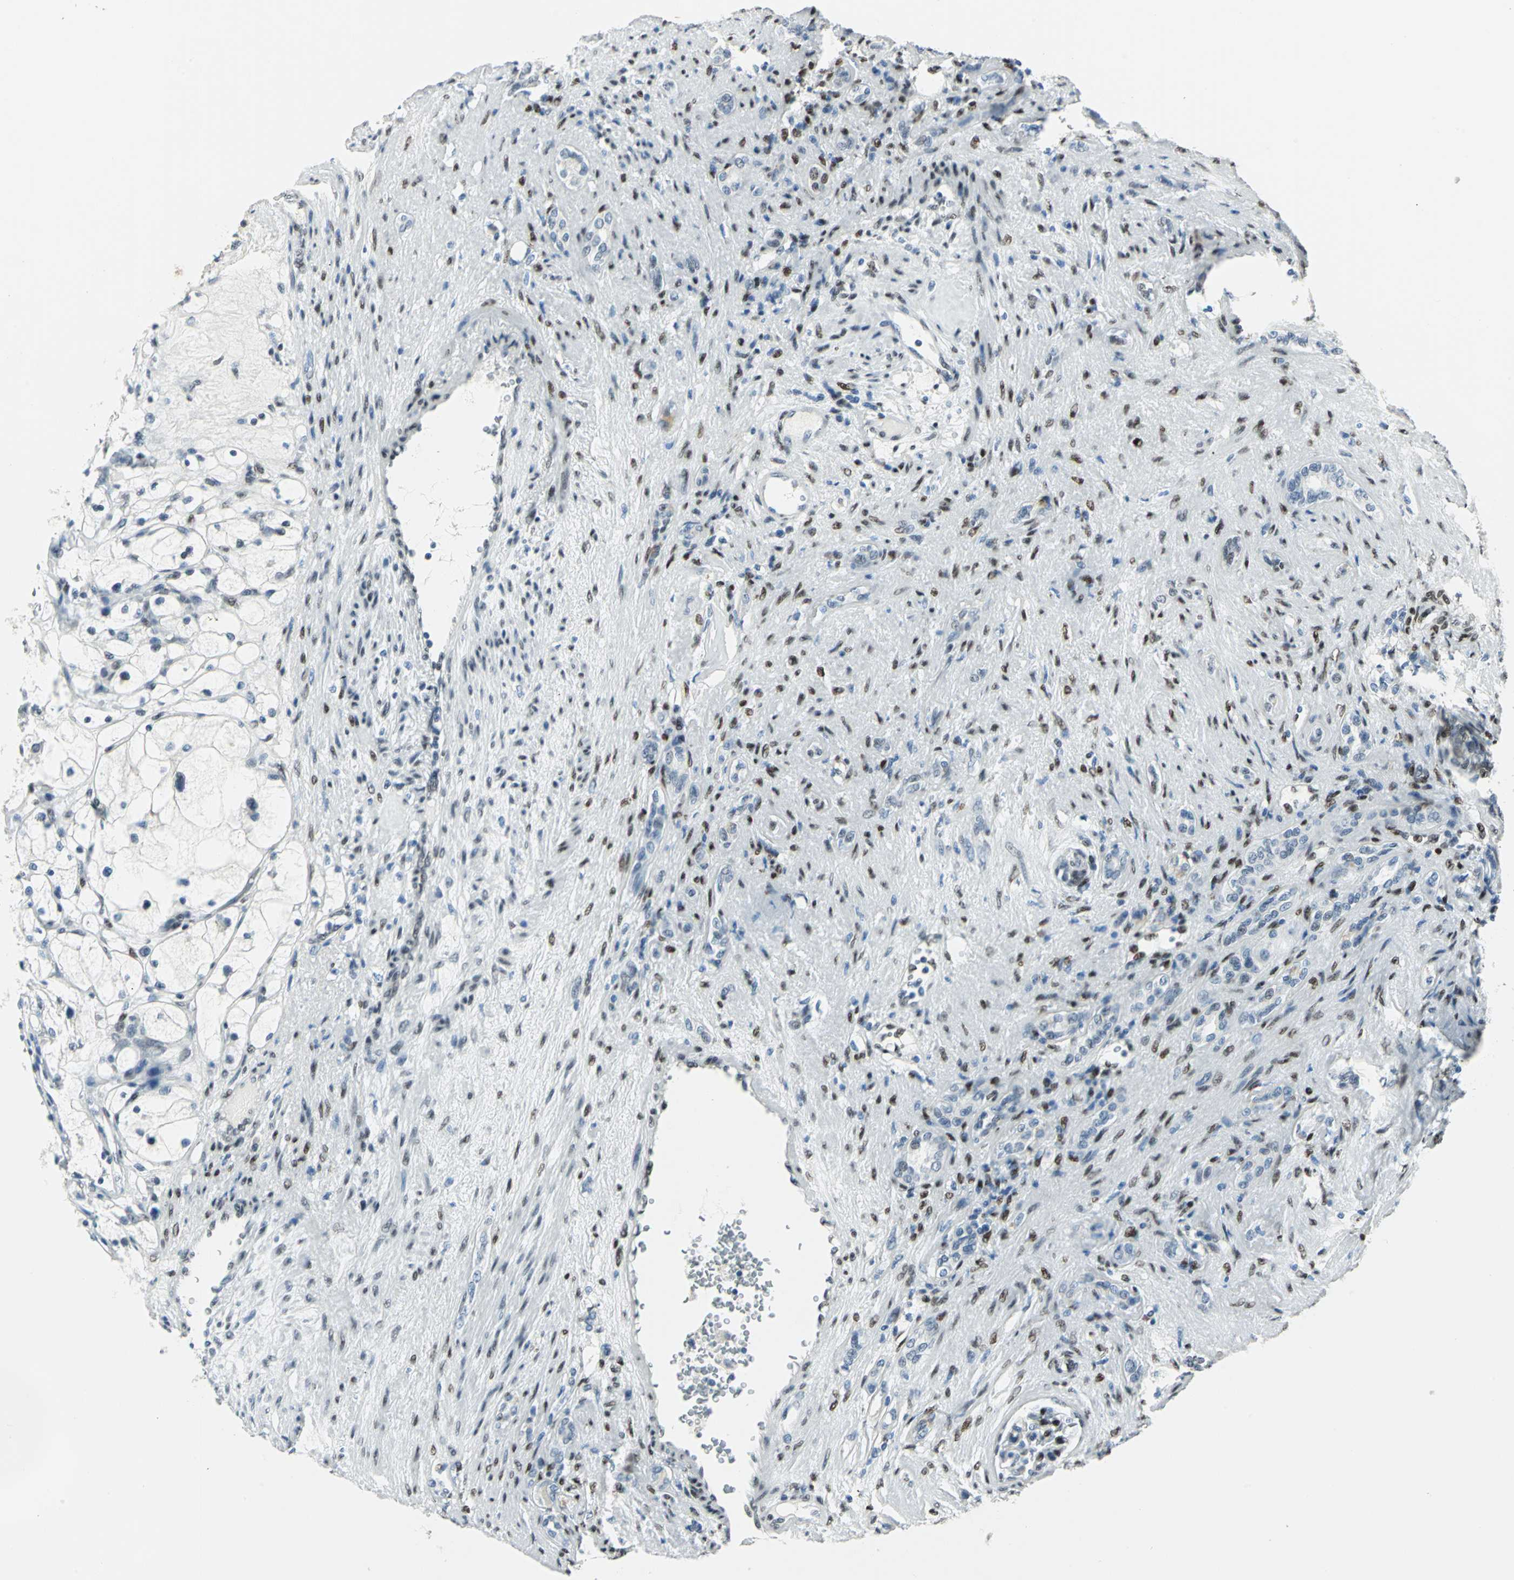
{"staining": {"intensity": "negative", "quantity": "none", "location": "none"}, "tissue": "renal cancer", "cell_type": "Tumor cells", "image_type": "cancer", "snomed": [{"axis": "morphology", "description": "Adenocarcinoma, NOS"}, {"axis": "topography", "description": "Kidney"}], "caption": "This photomicrograph is of adenocarcinoma (renal) stained with immunohistochemistry to label a protein in brown with the nuclei are counter-stained blue. There is no expression in tumor cells.", "gene": "MEIS2", "patient": {"sex": "female", "age": 83}}